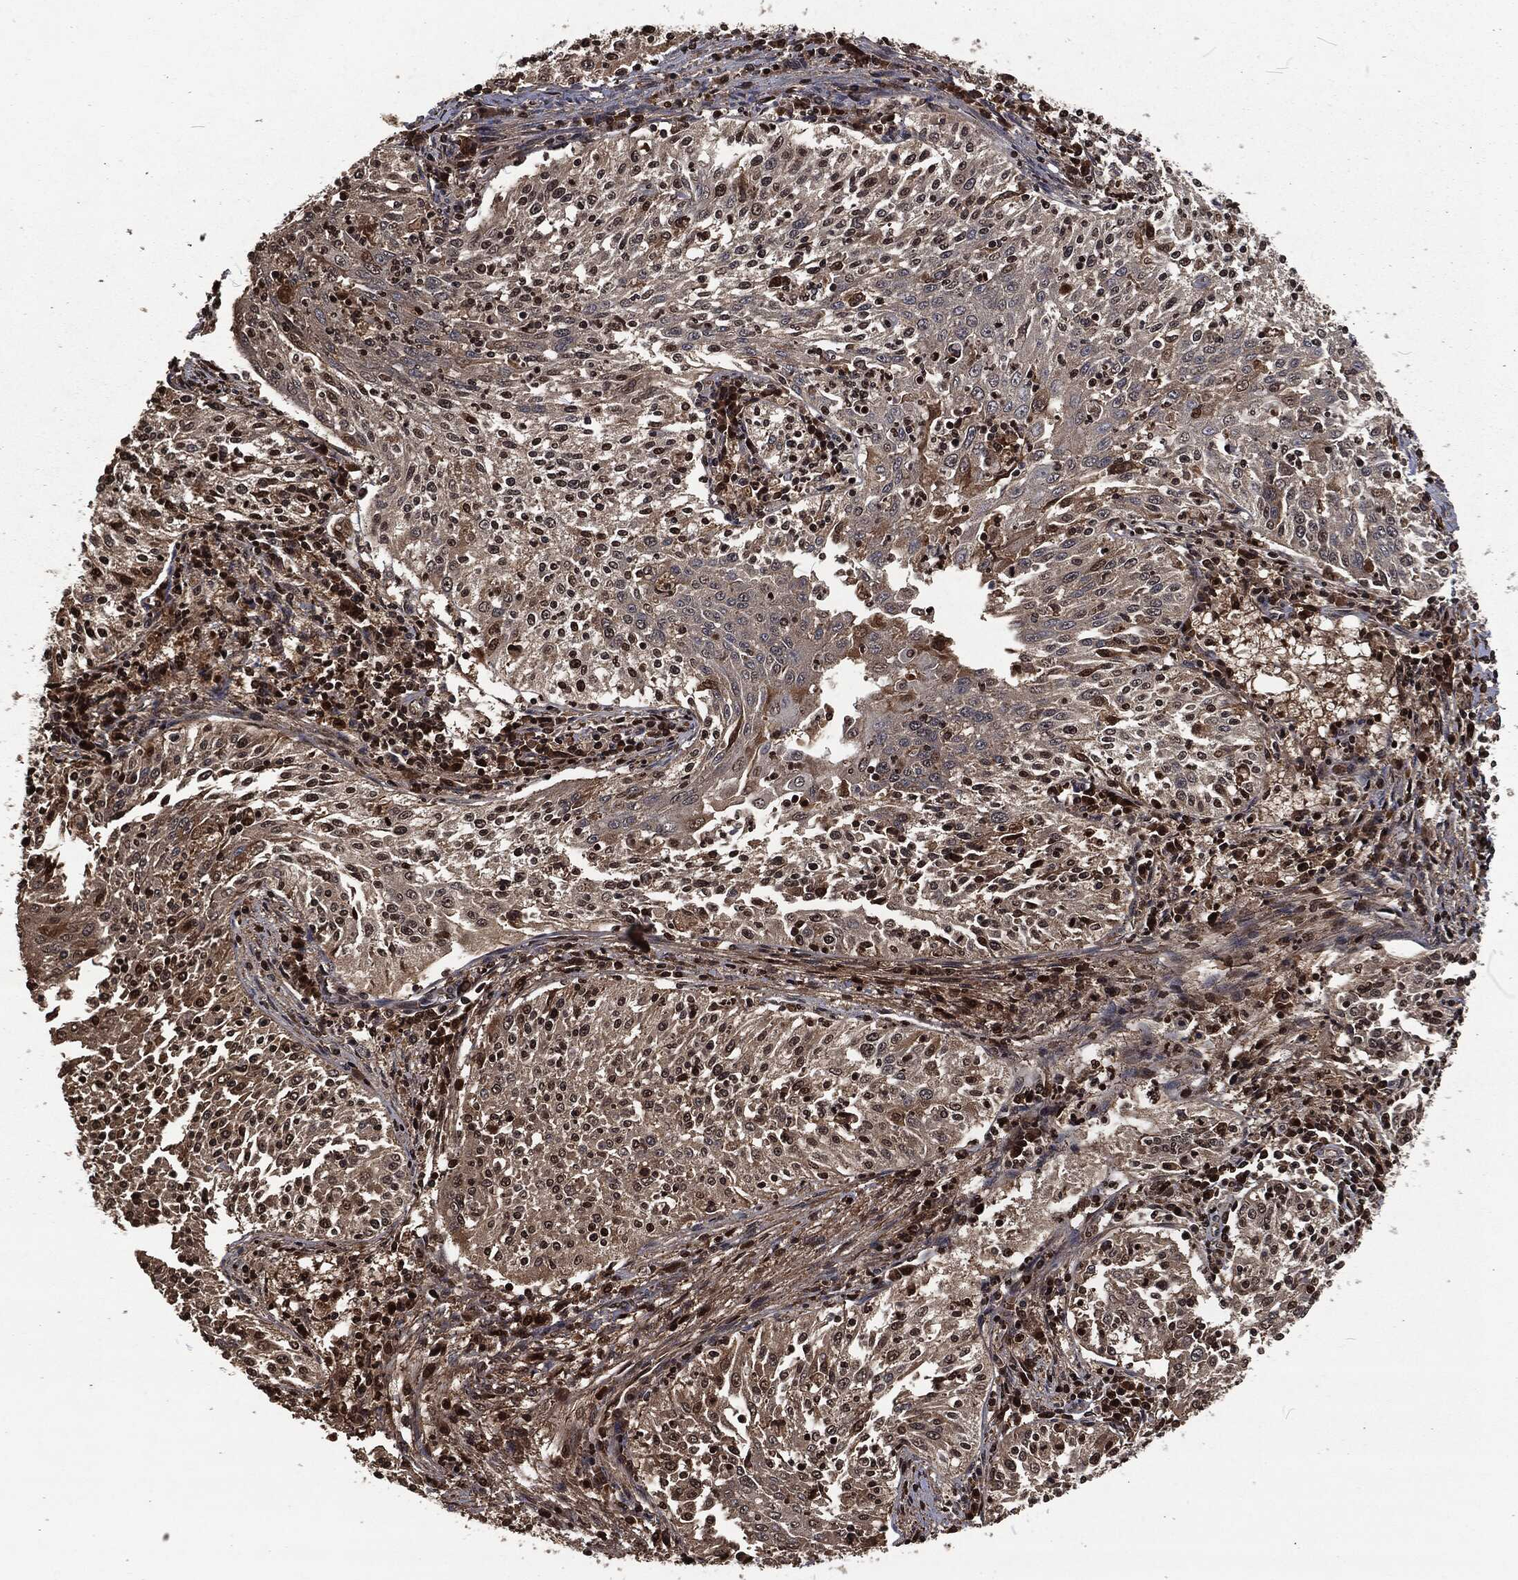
{"staining": {"intensity": "moderate", "quantity": "<25%", "location": "cytoplasmic/membranous"}, "tissue": "cervical cancer", "cell_type": "Tumor cells", "image_type": "cancer", "snomed": [{"axis": "morphology", "description": "Squamous cell carcinoma, NOS"}, {"axis": "topography", "description": "Cervix"}], "caption": "A histopathology image of human cervical cancer (squamous cell carcinoma) stained for a protein reveals moderate cytoplasmic/membranous brown staining in tumor cells. (Stains: DAB (3,3'-diaminobenzidine) in brown, nuclei in blue, Microscopy: brightfield microscopy at high magnification).", "gene": "SNAI1", "patient": {"sex": "female", "age": 41}}